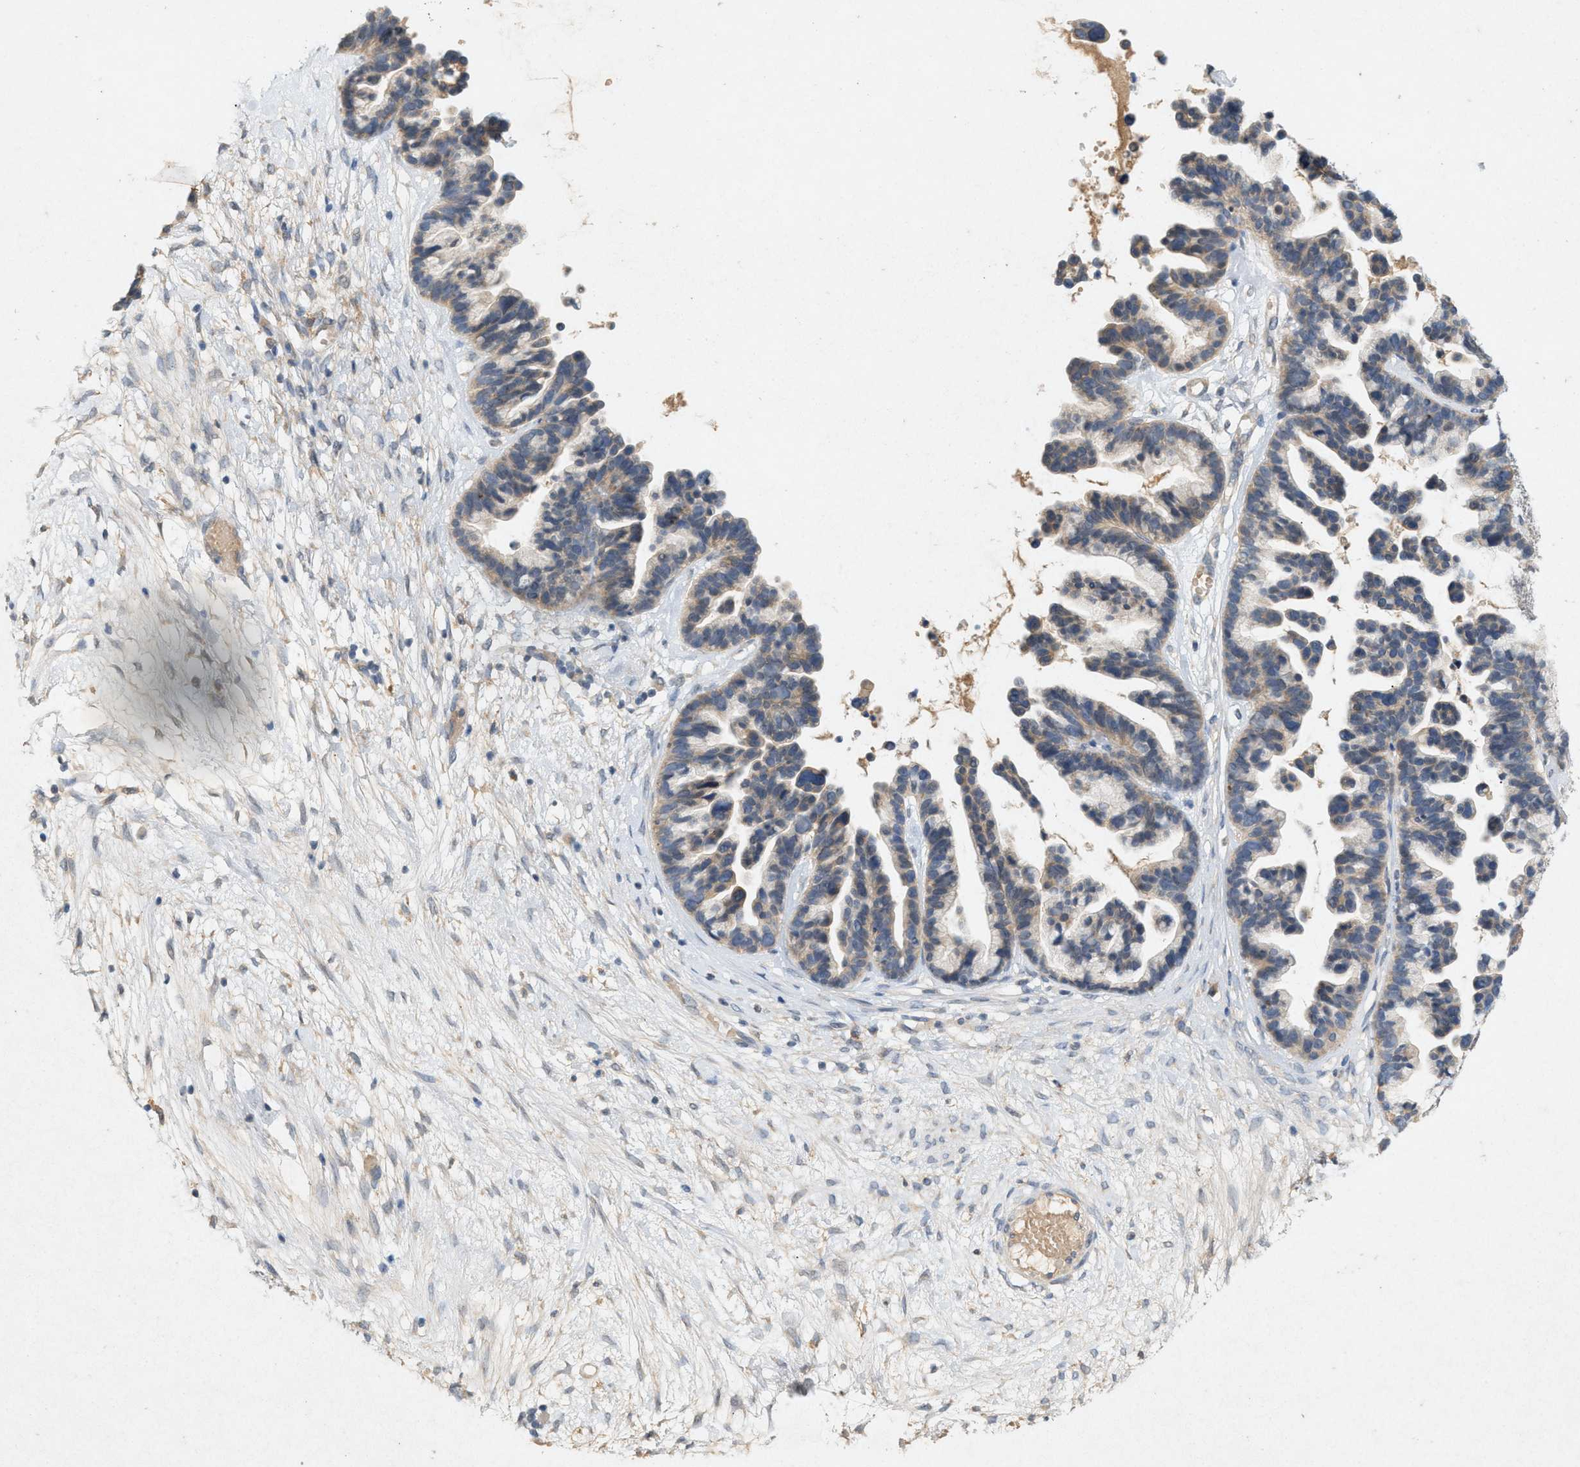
{"staining": {"intensity": "weak", "quantity": ">75%", "location": "cytoplasmic/membranous"}, "tissue": "ovarian cancer", "cell_type": "Tumor cells", "image_type": "cancer", "snomed": [{"axis": "morphology", "description": "Cystadenocarcinoma, serous, NOS"}, {"axis": "topography", "description": "Ovary"}], "caption": "An image of human ovarian cancer stained for a protein displays weak cytoplasmic/membranous brown staining in tumor cells.", "gene": "DCAF7", "patient": {"sex": "female", "age": 56}}